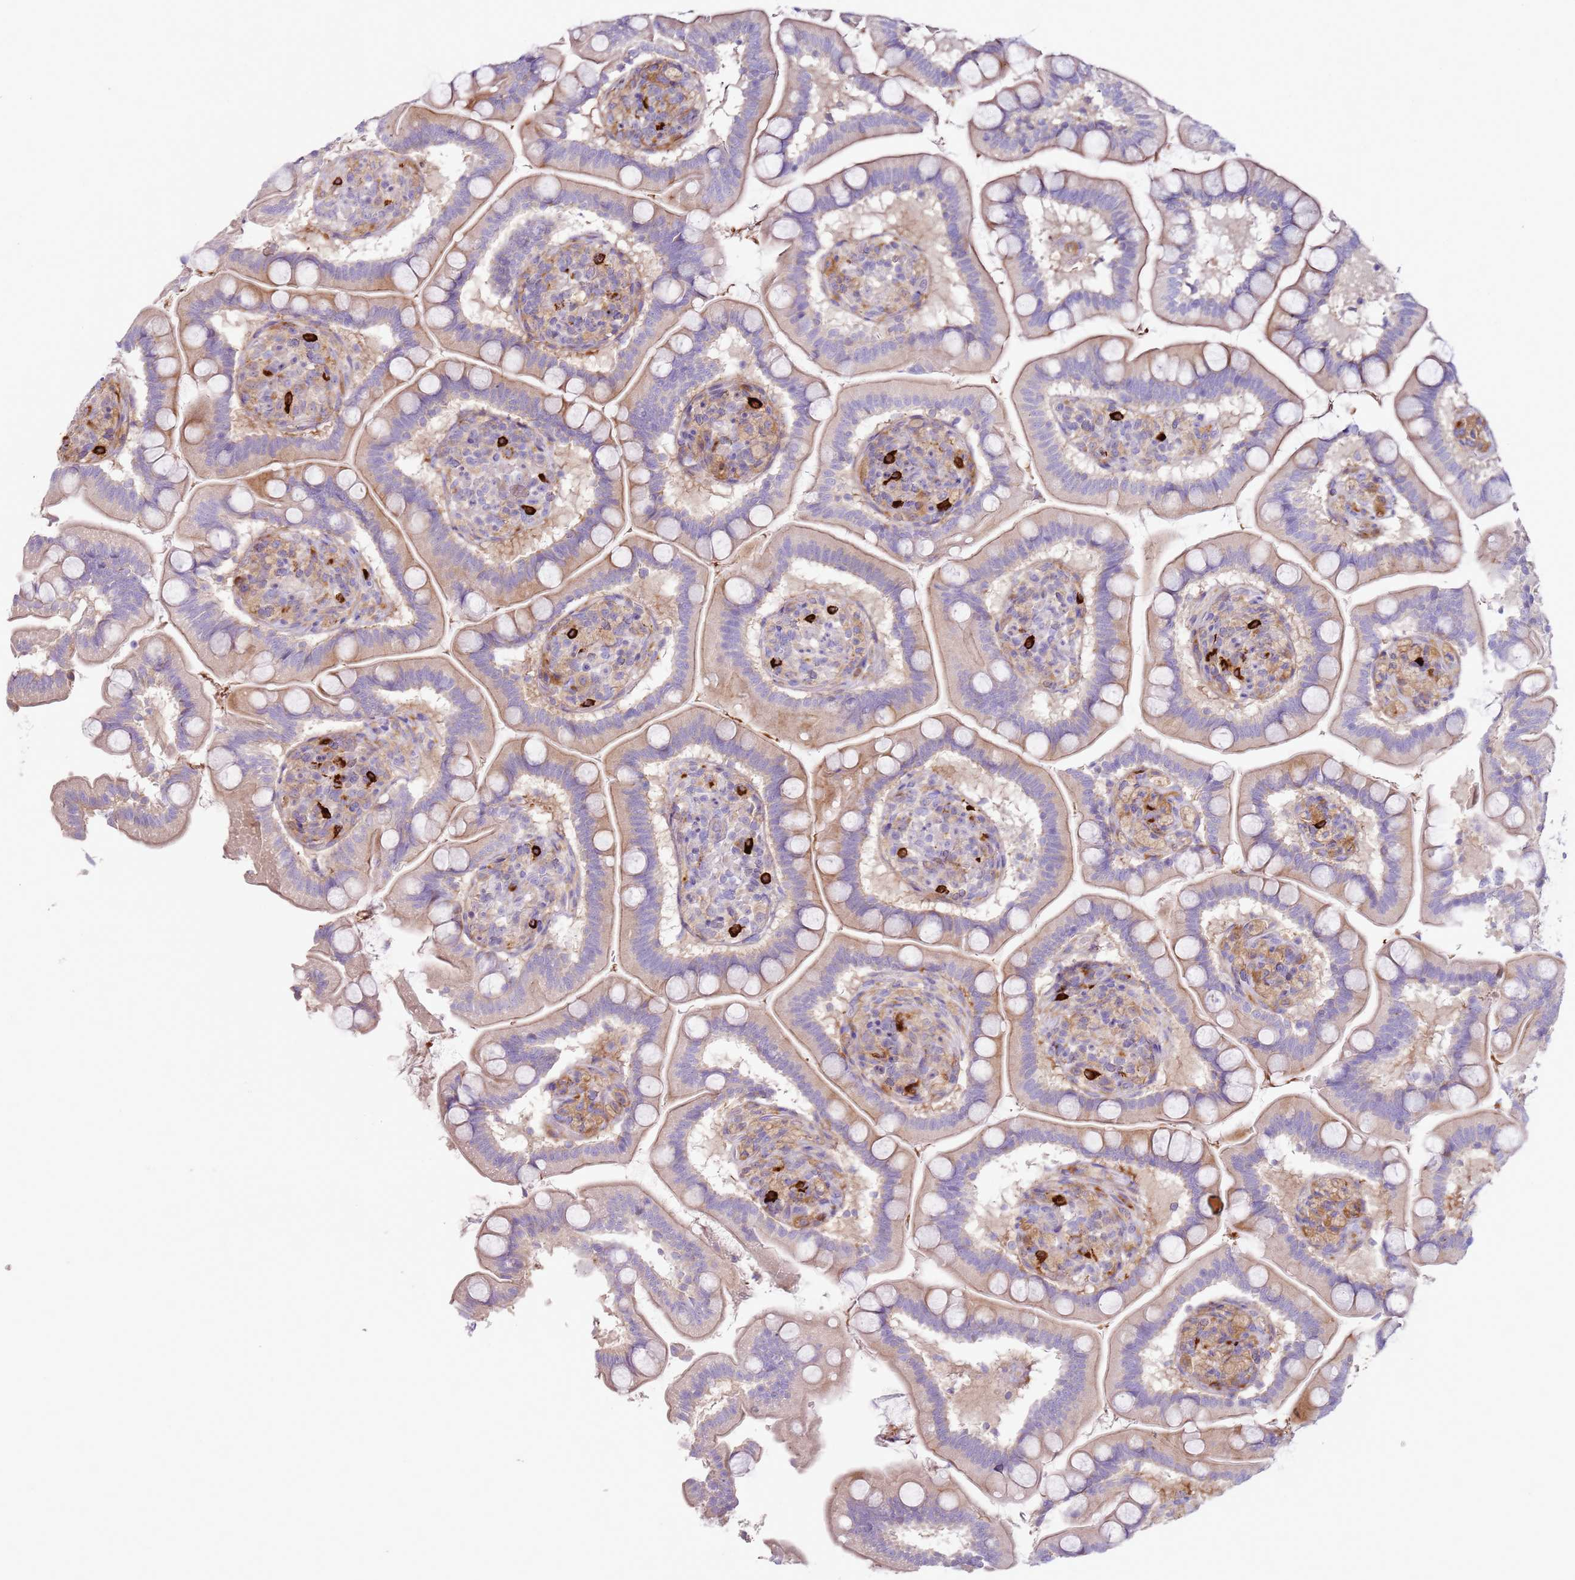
{"staining": {"intensity": "weak", "quantity": ">75%", "location": "cytoplasmic/membranous"}, "tissue": "small intestine", "cell_type": "Glandular cells", "image_type": "normal", "snomed": [{"axis": "morphology", "description": "Normal tissue, NOS"}, {"axis": "topography", "description": "Small intestine"}], "caption": "Brown immunohistochemical staining in normal human small intestine shows weak cytoplasmic/membranous staining in about >75% of glandular cells. (brown staining indicates protein expression, while blue staining denotes nuclei).", "gene": "FPR1", "patient": {"sex": "female", "age": 64}}